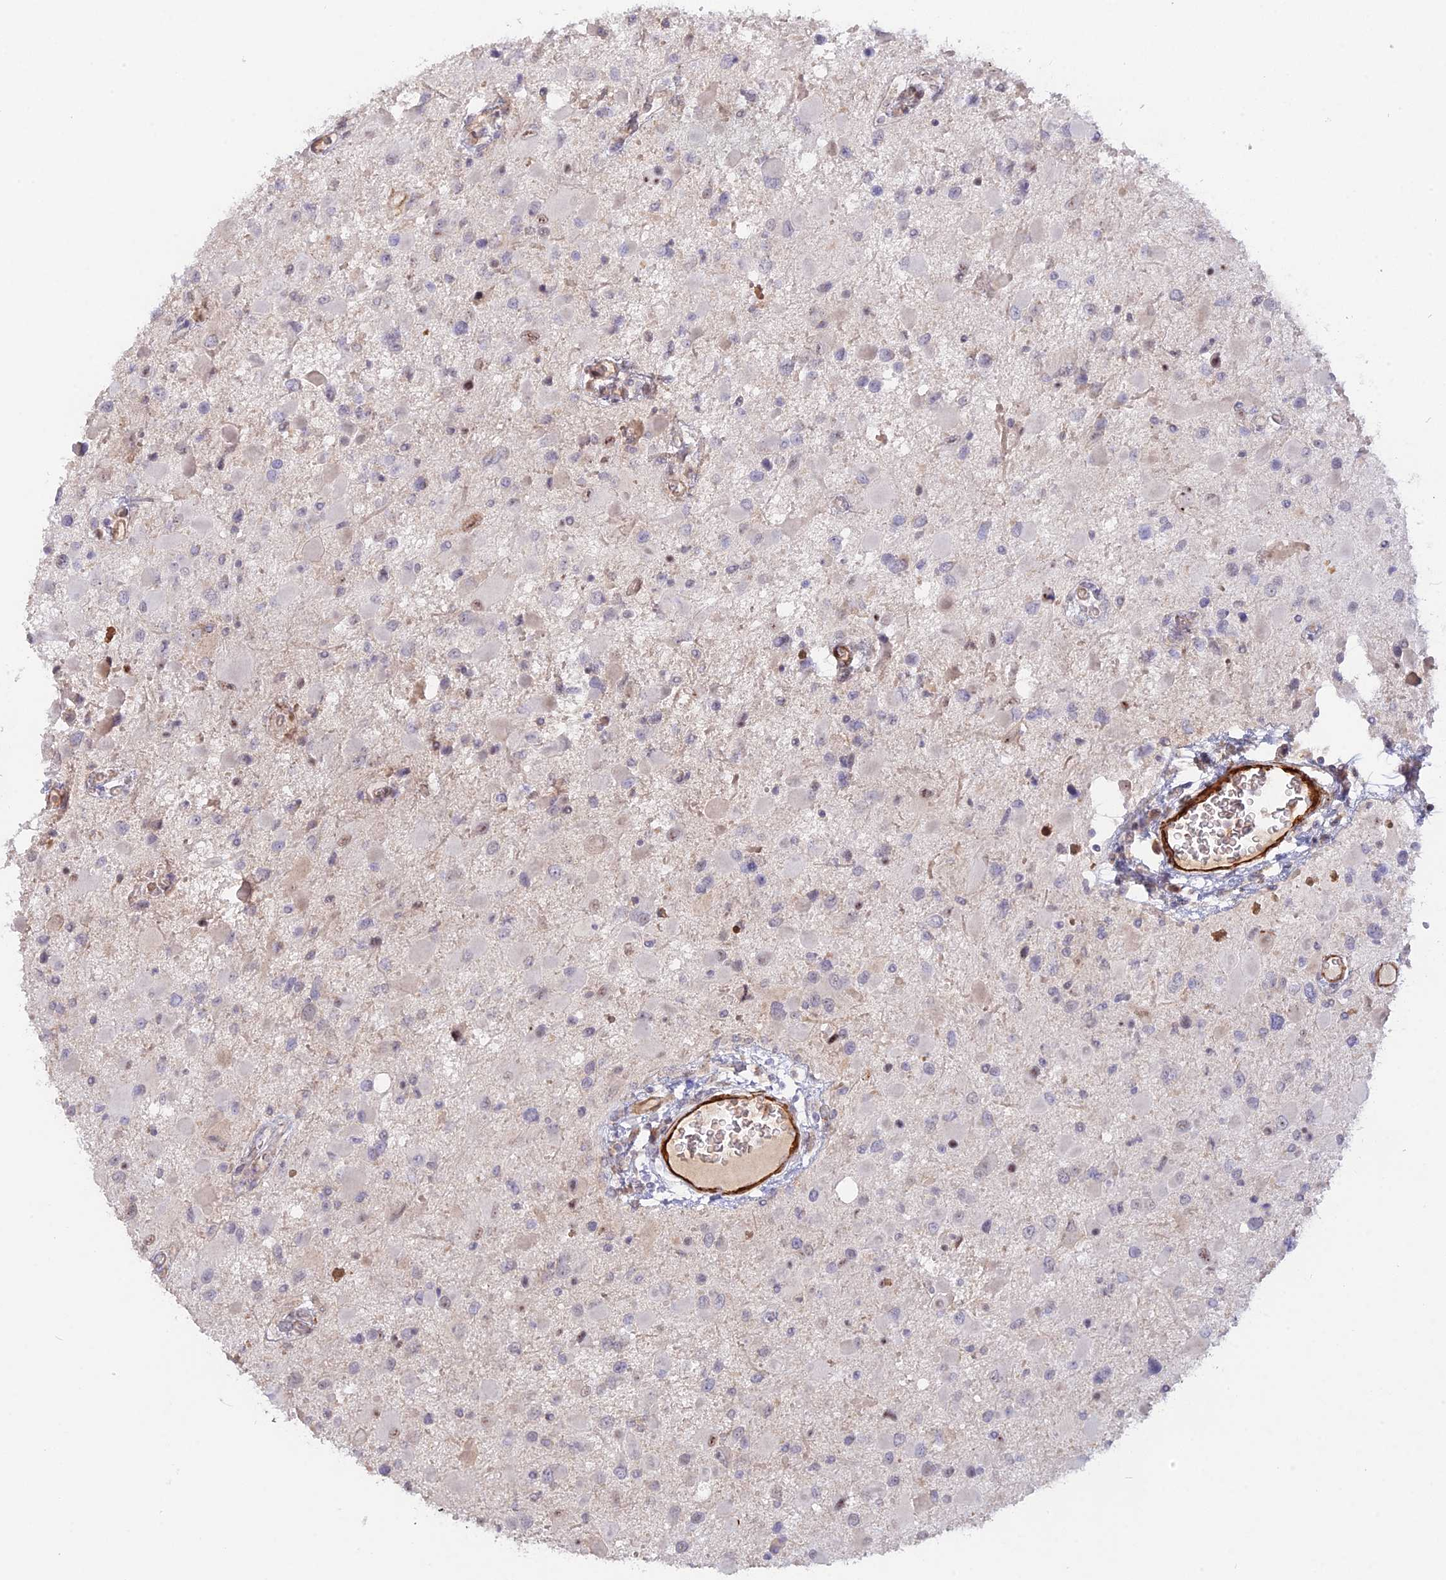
{"staining": {"intensity": "negative", "quantity": "none", "location": "none"}, "tissue": "glioma", "cell_type": "Tumor cells", "image_type": "cancer", "snomed": [{"axis": "morphology", "description": "Glioma, malignant, High grade"}, {"axis": "topography", "description": "Brain"}], "caption": "DAB (3,3'-diaminobenzidine) immunohistochemical staining of human malignant high-grade glioma demonstrates no significant expression in tumor cells.", "gene": "CCDC154", "patient": {"sex": "male", "age": 53}}